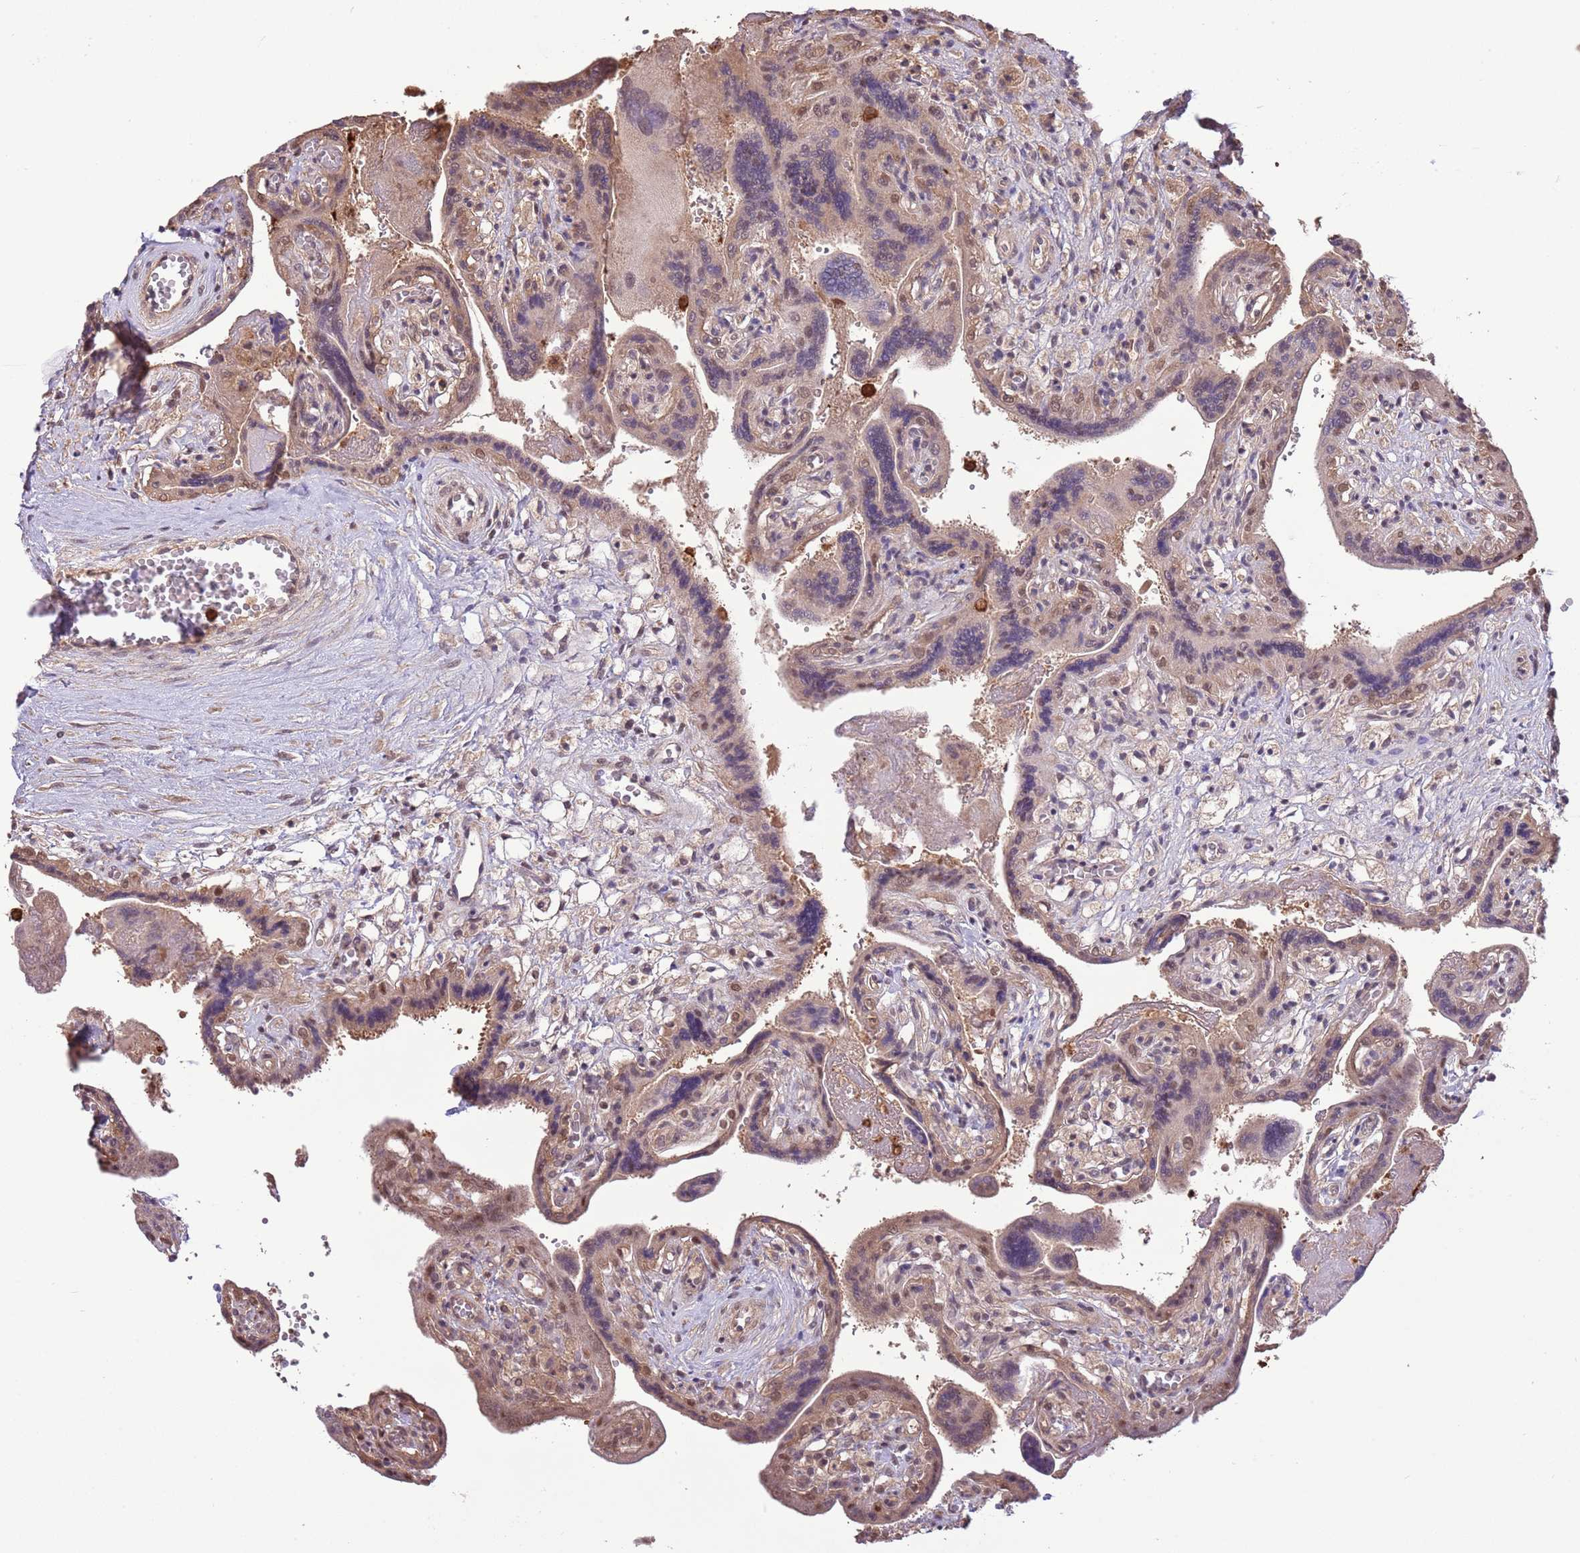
{"staining": {"intensity": "moderate", "quantity": "25%-75%", "location": "cytoplasmic/membranous,nuclear"}, "tissue": "placenta", "cell_type": "Trophoblastic cells", "image_type": "normal", "snomed": [{"axis": "morphology", "description": "Normal tissue, NOS"}, {"axis": "topography", "description": "Placenta"}], "caption": "The micrograph displays staining of unremarkable placenta, revealing moderate cytoplasmic/membranous,nuclear protein expression (brown color) within trophoblastic cells.", "gene": "AMIGO1", "patient": {"sex": "female", "age": 37}}